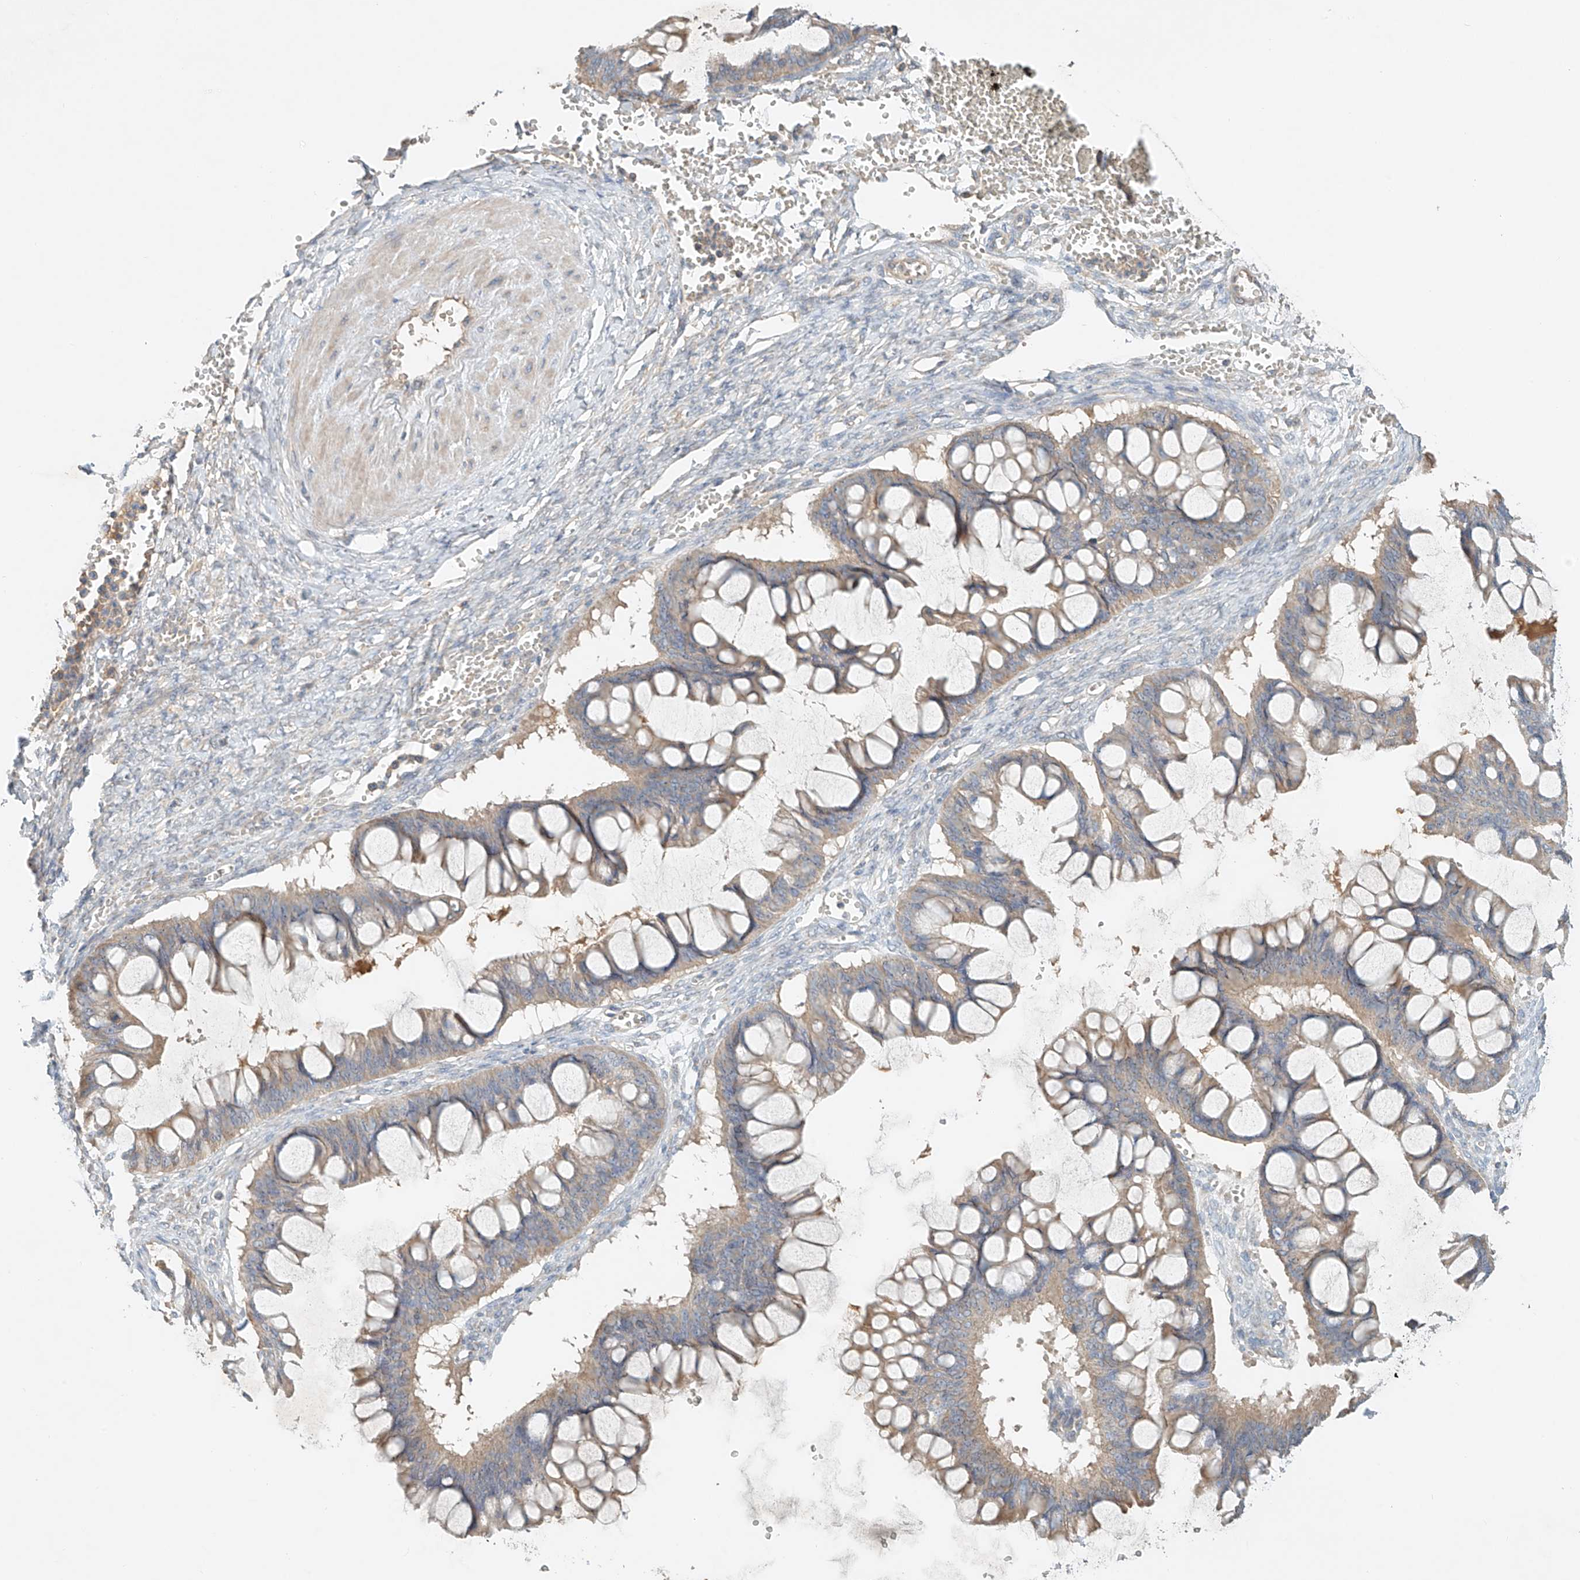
{"staining": {"intensity": "weak", "quantity": "25%-75%", "location": "cytoplasmic/membranous"}, "tissue": "ovarian cancer", "cell_type": "Tumor cells", "image_type": "cancer", "snomed": [{"axis": "morphology", "description": "Cystadenocarcinoma, mucinous, NOS"}, {"axis": "topography", "description": "Ovary"}], "caption": "Weak cytoplasmic/membranous positivity is present in approximately 25%-75% of tumor cells in mucinous cystadenocarcinoma (ovarian). The staining was performed using DAB to visualize the protein expression in brown, while the nuclei were stained in blue with hematoxylin (Magnification: 20x).", "gene": "GNB1L", "patient": {"sex": "female", "age": 73}}